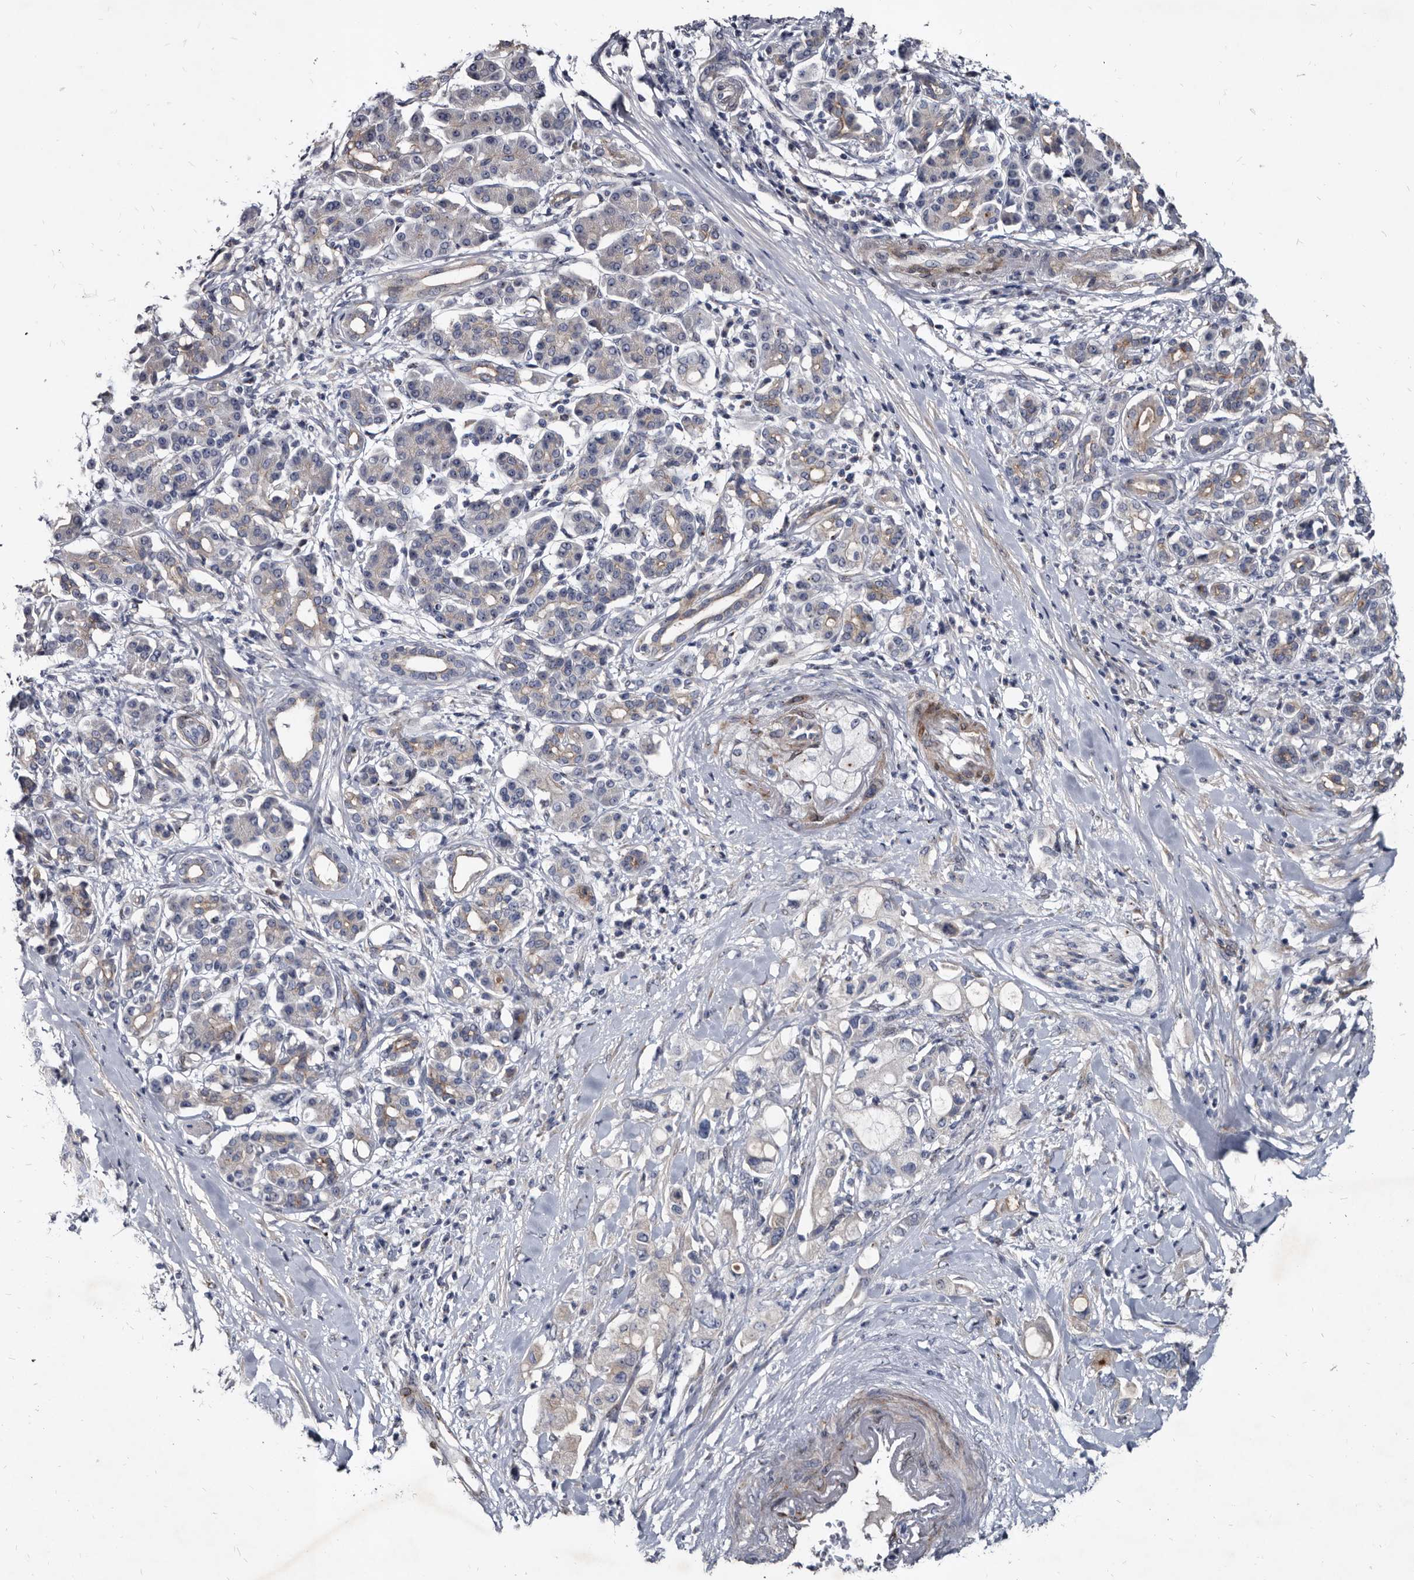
{"staining": {"intensity": "negative", "quantity": "none", "location": "none"}, "tissue": "pancreatic cancer", "cell_type": "Tumor cells", "image_type": "cancer", "snomed": [{"axis": "morphology", "description": "Adenocarcinoma, NOS"}, {"axis": "topography", "description": "Pancreas"}], "caption": "Immunohistochemistry image of pancreatic cancer stained for a protein (brown), which reveals no staining in tumor cells.", "gene": "PRSS8", "patient": {"sex": "female", "age": 56}}